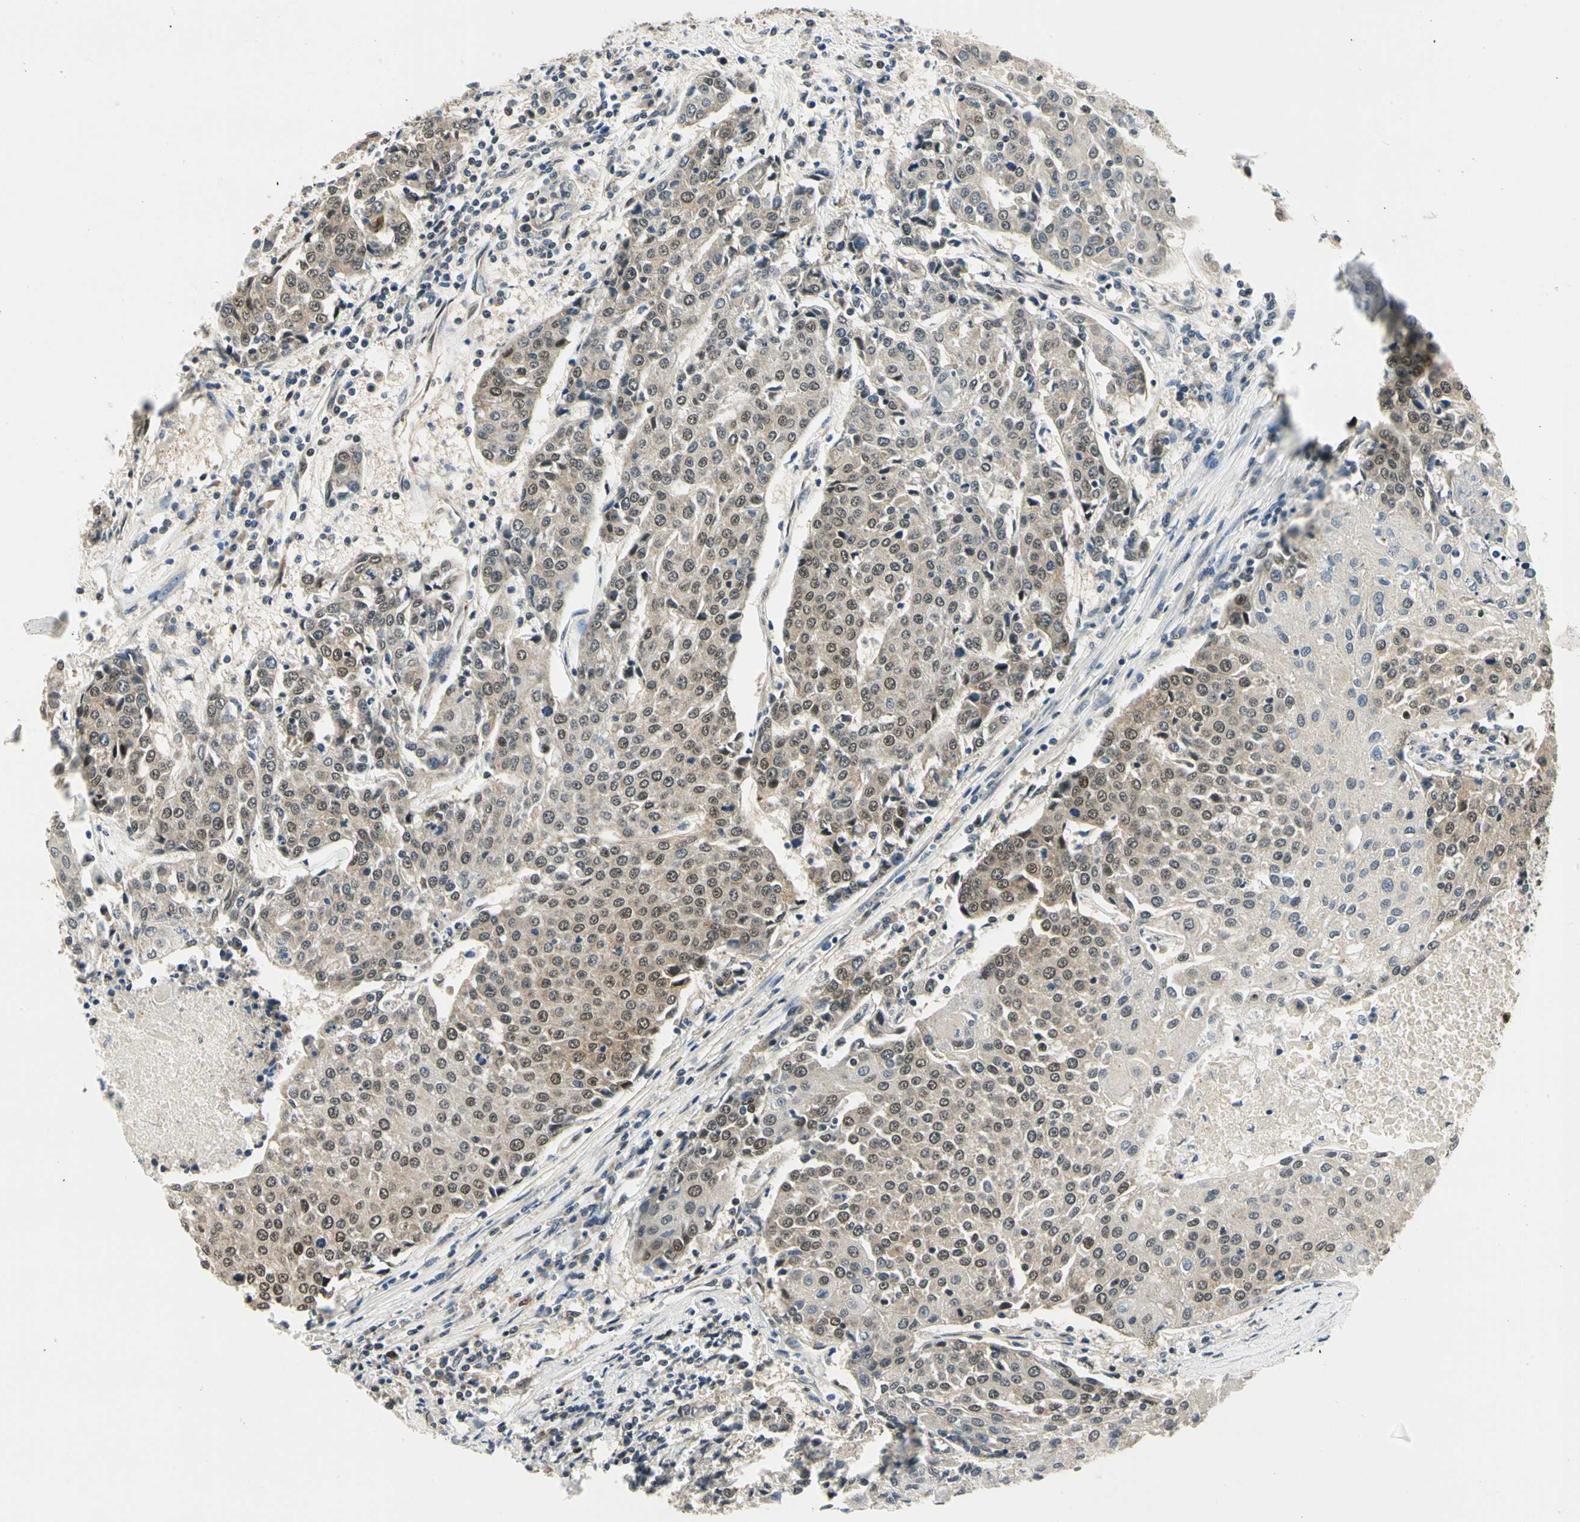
{"staining": {"intensity": "weak", "quantity": "25%-75%", "location": "cytoplasmic/membranous"}, "tissue": "urothelial cancer", "cell_type": "Tumor cells", "image_type": "cancer", "snomed": [{"axis": "morphology", "description": "Urothelial carcinoma, High grade"}, {"axis": "topography", "description": "Urinary bladder"}], "caption": "Human urothelial cancer stained with a brown dye shows weak cytoplasmic/membranous positive expression in about 25%-75% of tumor cells.", "gene": "PDK2", "patient": {"sex": "female", "age": 85}}